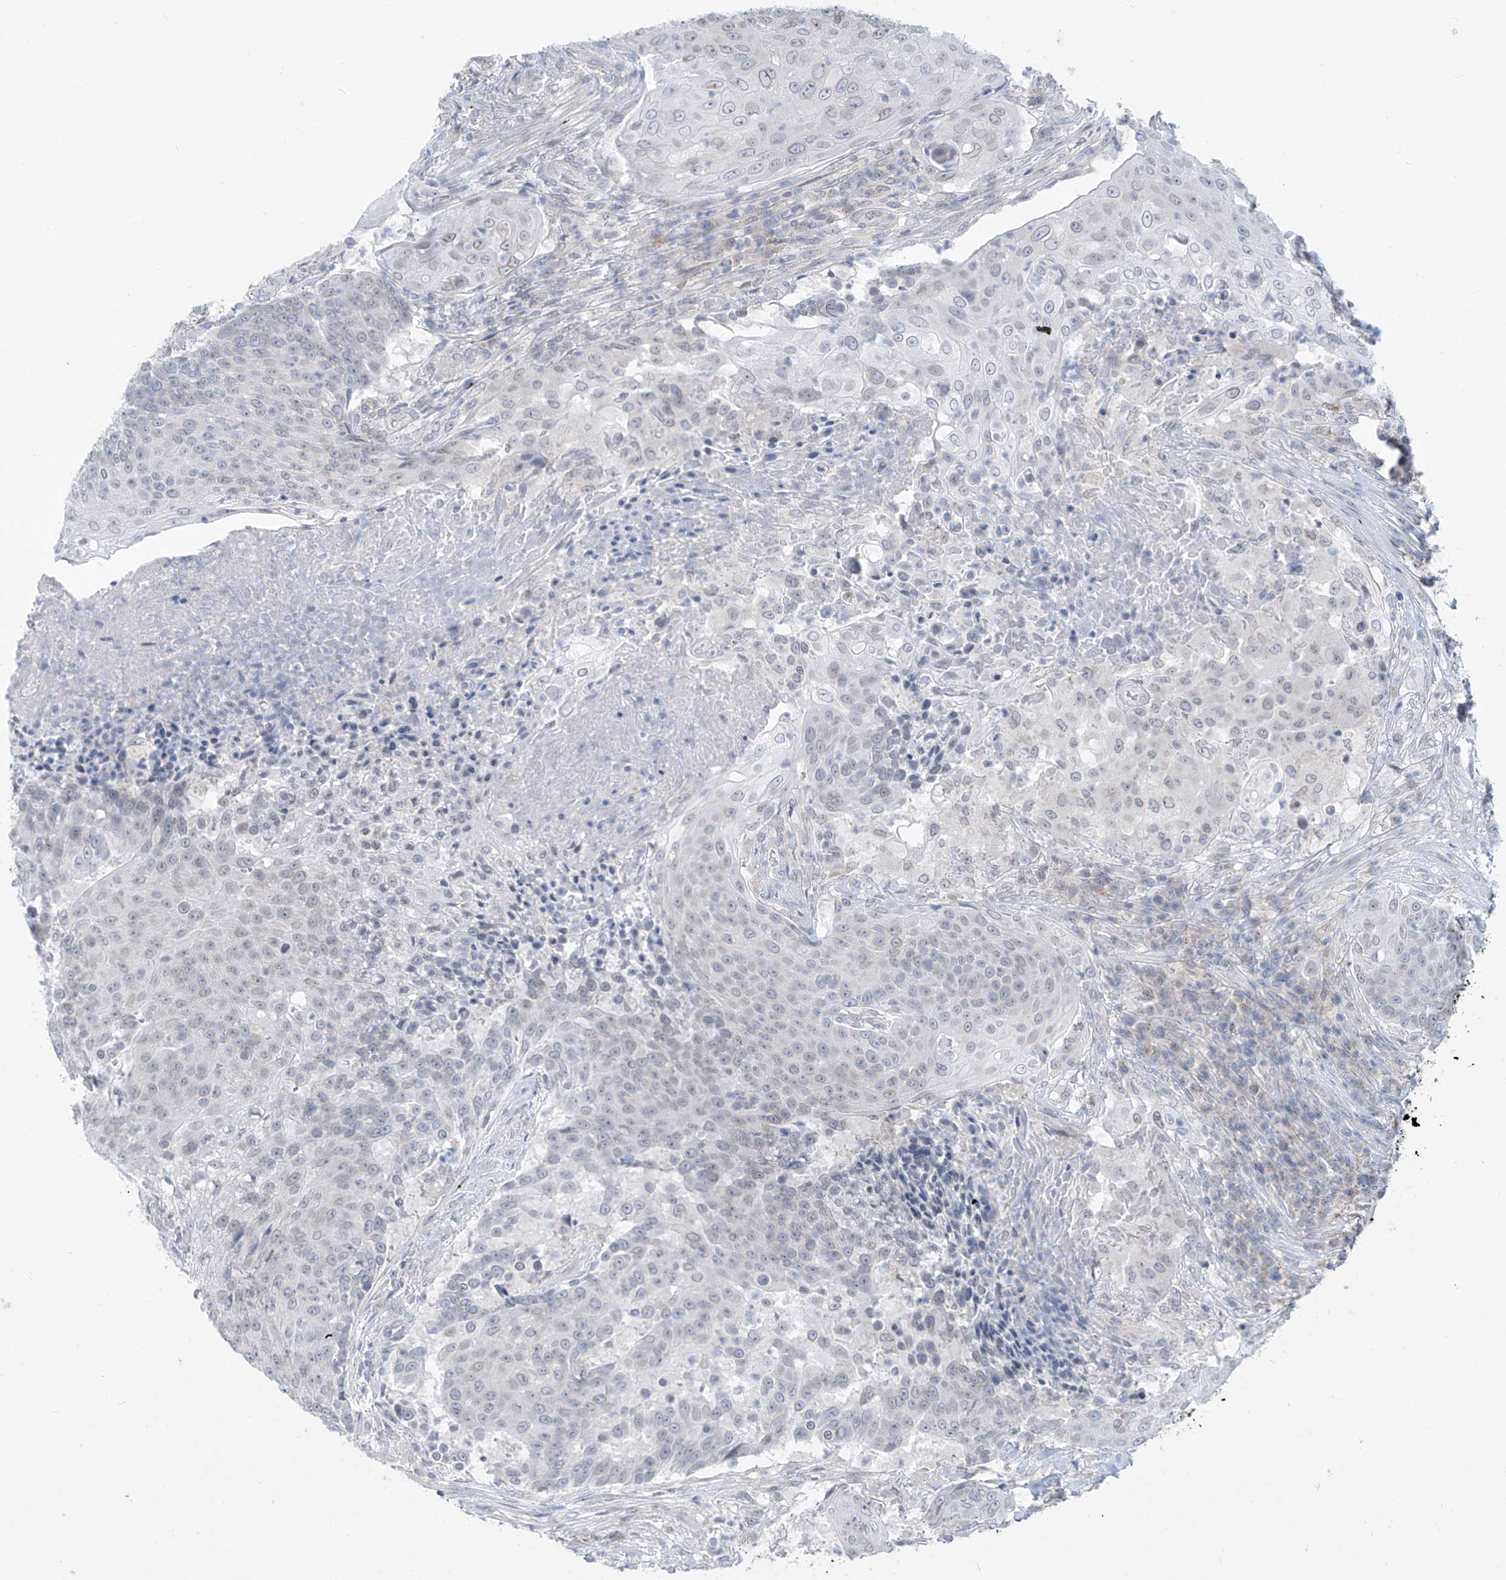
{"staining": {"intensity": "weak", "quantity": "25%-75%", "location": "cytoplasmic/membranous,nuclear"}, "tissue": "urothelial cancer", "cell_type": "Tumor cells", "image_type": "cancer", "snomed": [{"axis": "morphology", "description": "Urothelial carcinoma, High grade"}, {"axis": "topography", "description": "Urinary bladder"}], "caption": "Urothelial cancer stained for a protein (brown) displays weak cytoplasmic/membranous and nuclear positive staining in about 25%-75% of tumor cells.", "gene": "KRTAP25-1", "patient": {"sex": "female", "age": 63}}